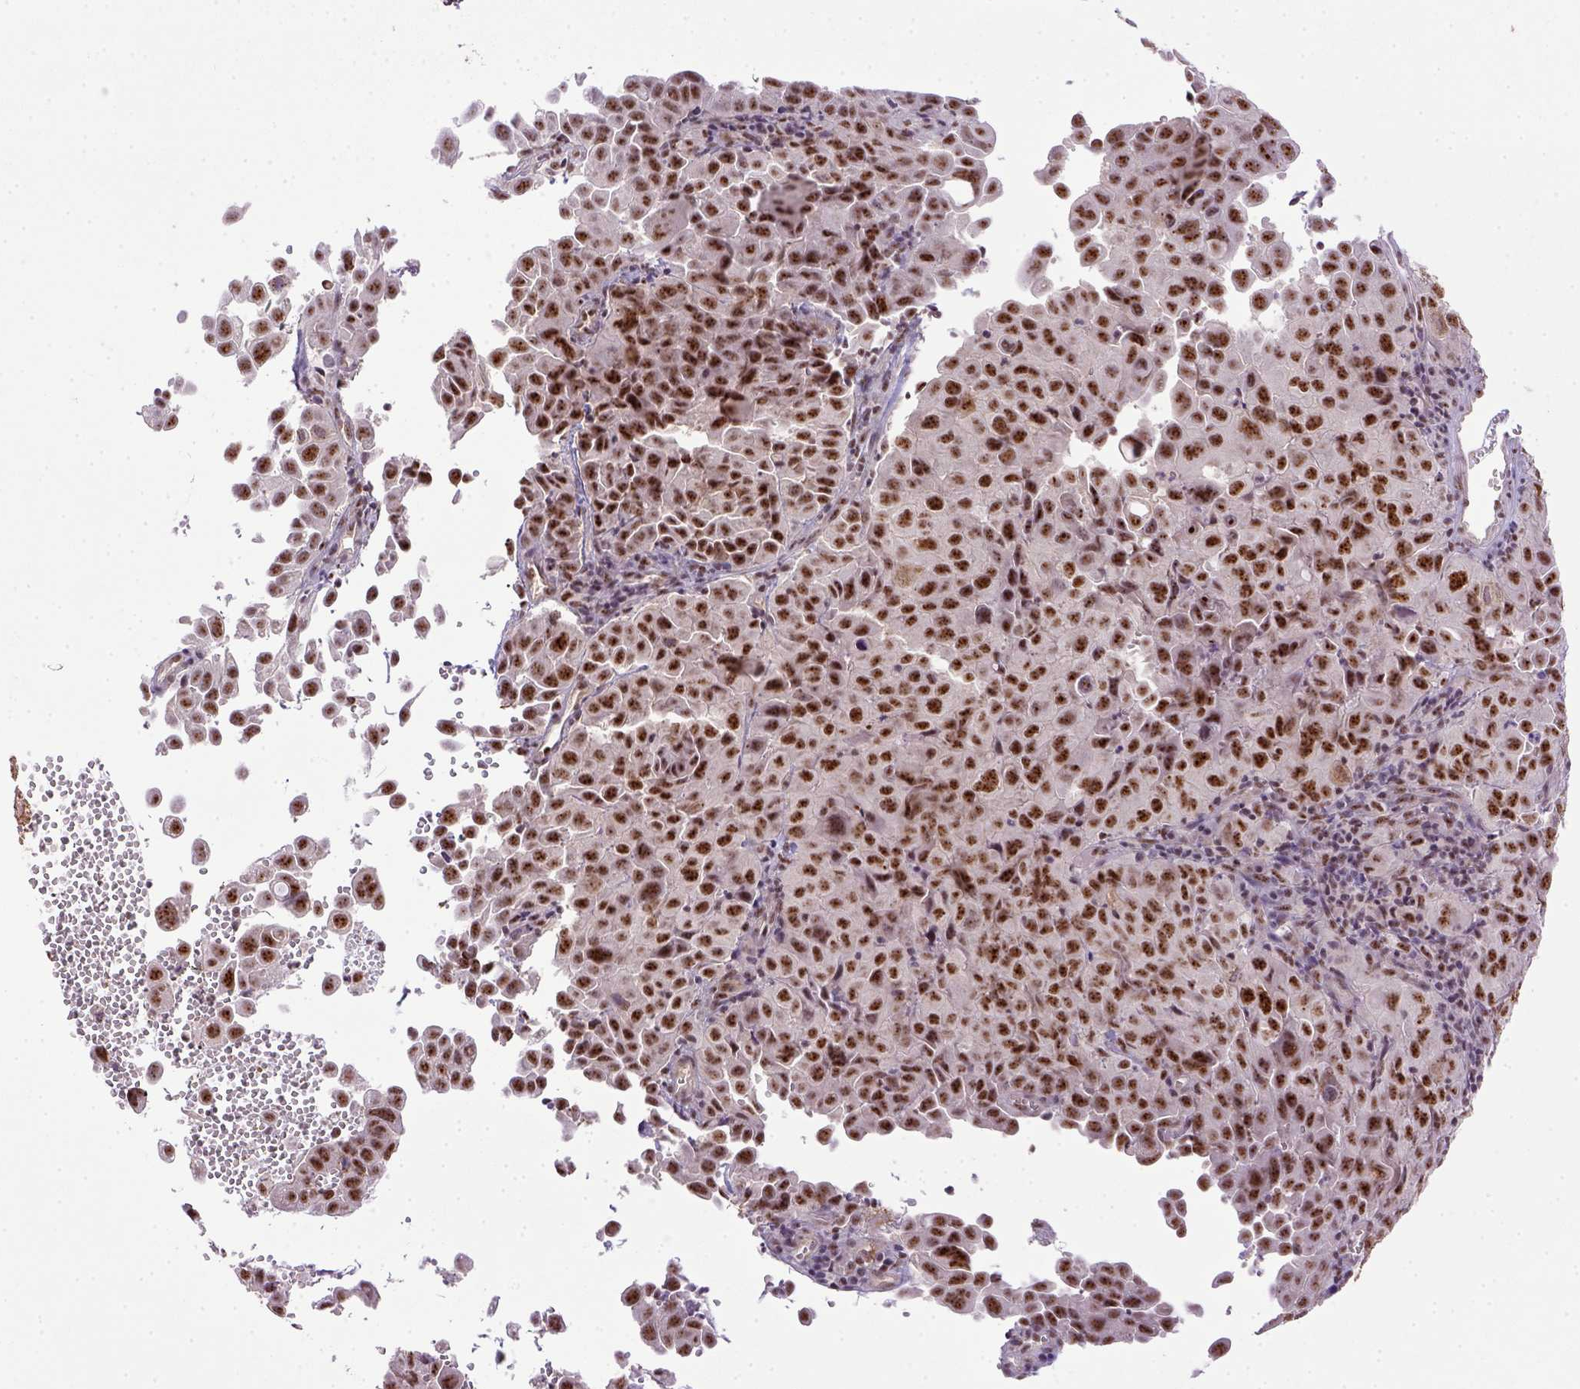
{"staining": {"intensity": "strong", "quantity": ">75%", "location": "nuclear"}, "tissue": "cervical cancer", "cell_type": "Tumor cells", "image_type": "cancer", "snomed": [{"axis": "morphology", "description": "Squamous cell carcinoma, NOS"}, {"axis": "topography", "description": "Cervix"}], "caption": "IHC staining of cervical cancer (squamous cell carcinoma), which displays high levels of strong nuclear positivity in approximately >75% of tumor cells indicating strong nuclear protein staining. The staining was performed using DAB (3,3'-diaminobenzidine) (brown) for protein detection and nuclei were counterstained in hematoxylin (blue).", "gene": "PPIG", "patient": {"sex": "female", "age": 55}}